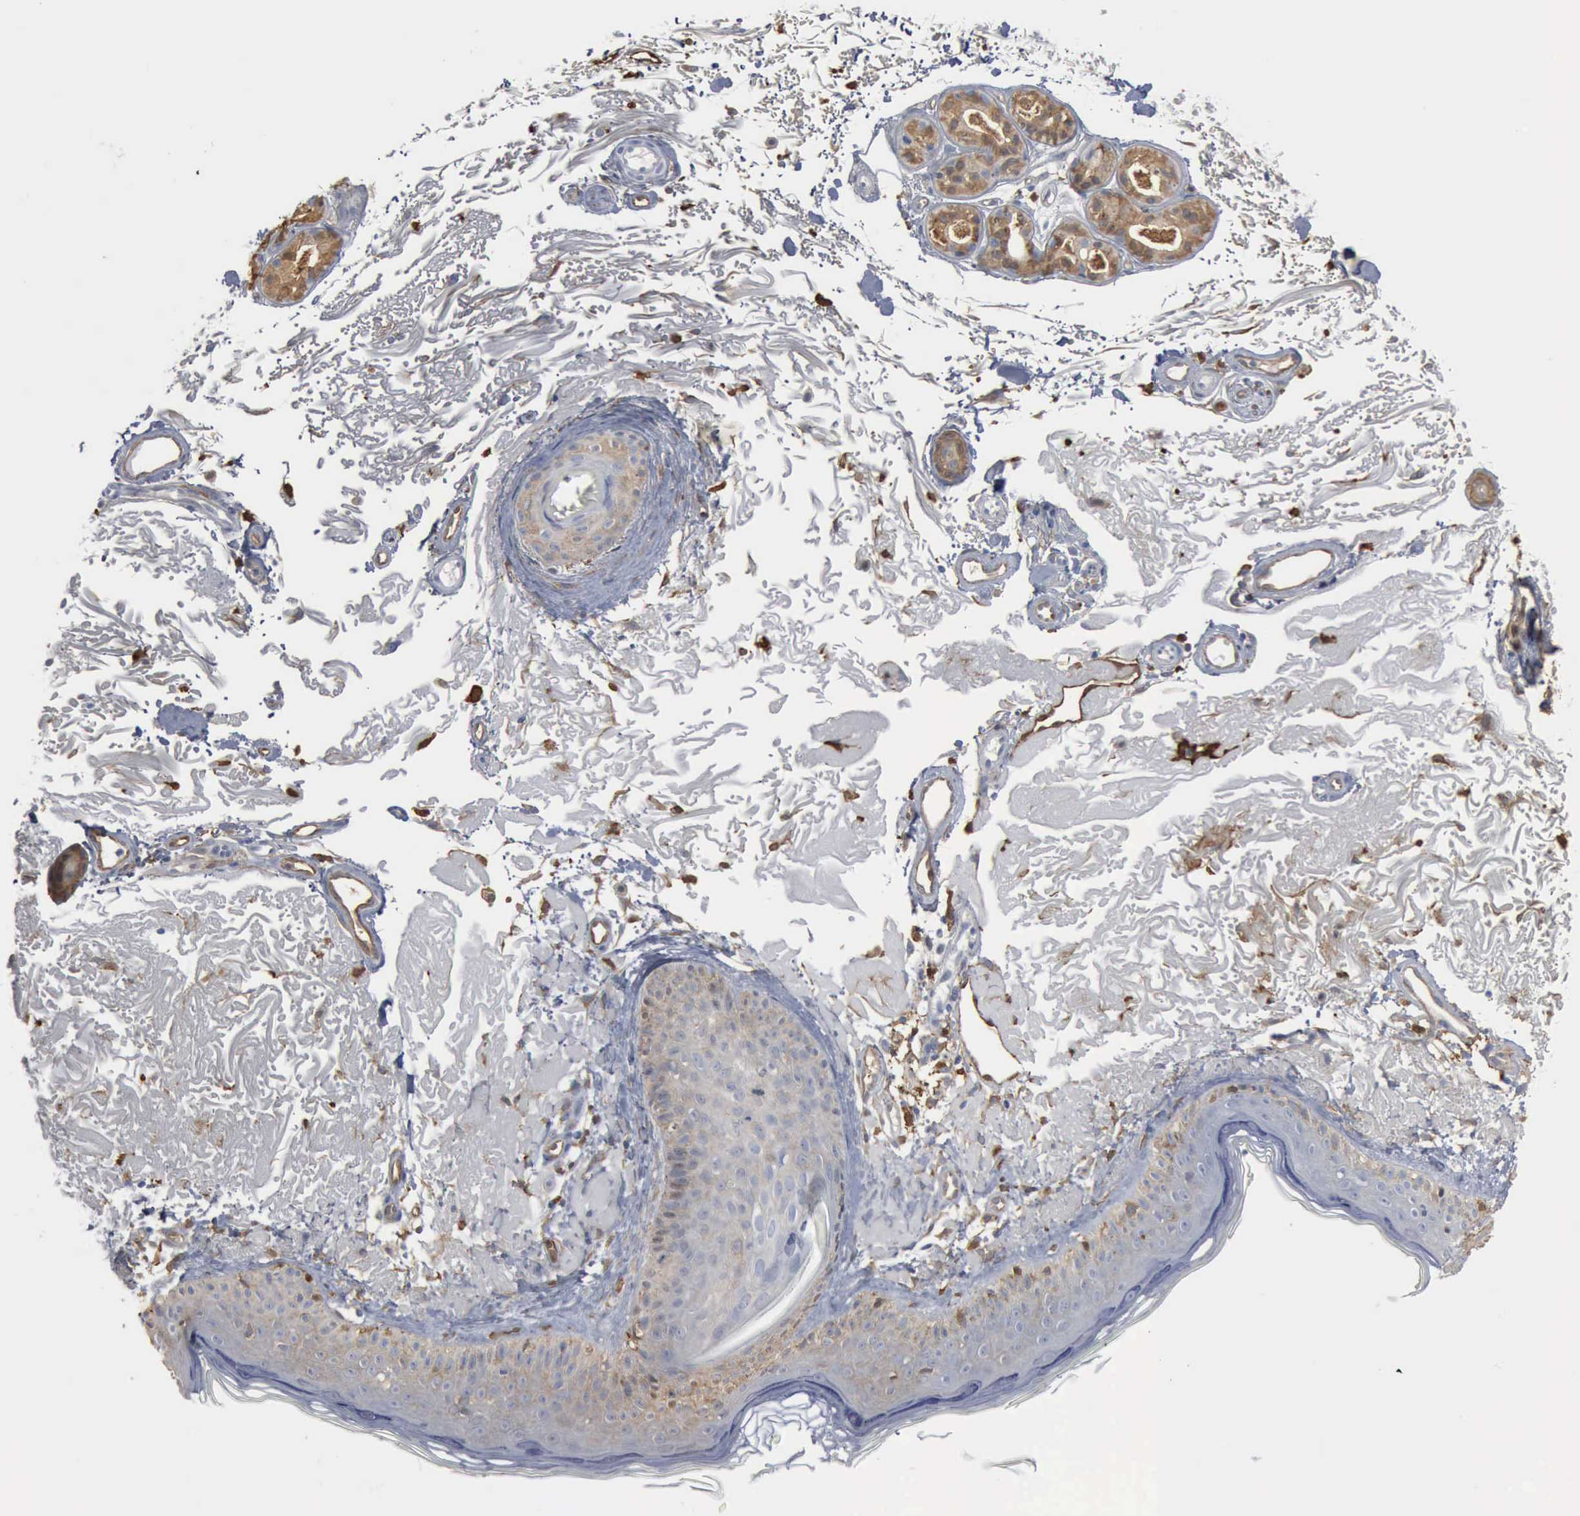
{"staining": {"intensity": "negative", "quantity": "none", "location": "none"}, "tissue": "skin", "cell_type": "Fibroblasts", "image_type": "normal", "snomed": [{"axis": "morphology", "description": "Normal tissue, NOS"}, {"axis": "topography", "description": "Skin"}], "caption": "An image of skin stained for a protein displays no brown staining in fibroblasts.", "gene": "FSCN1", "patient": {"sex": "female", "age": 90}}